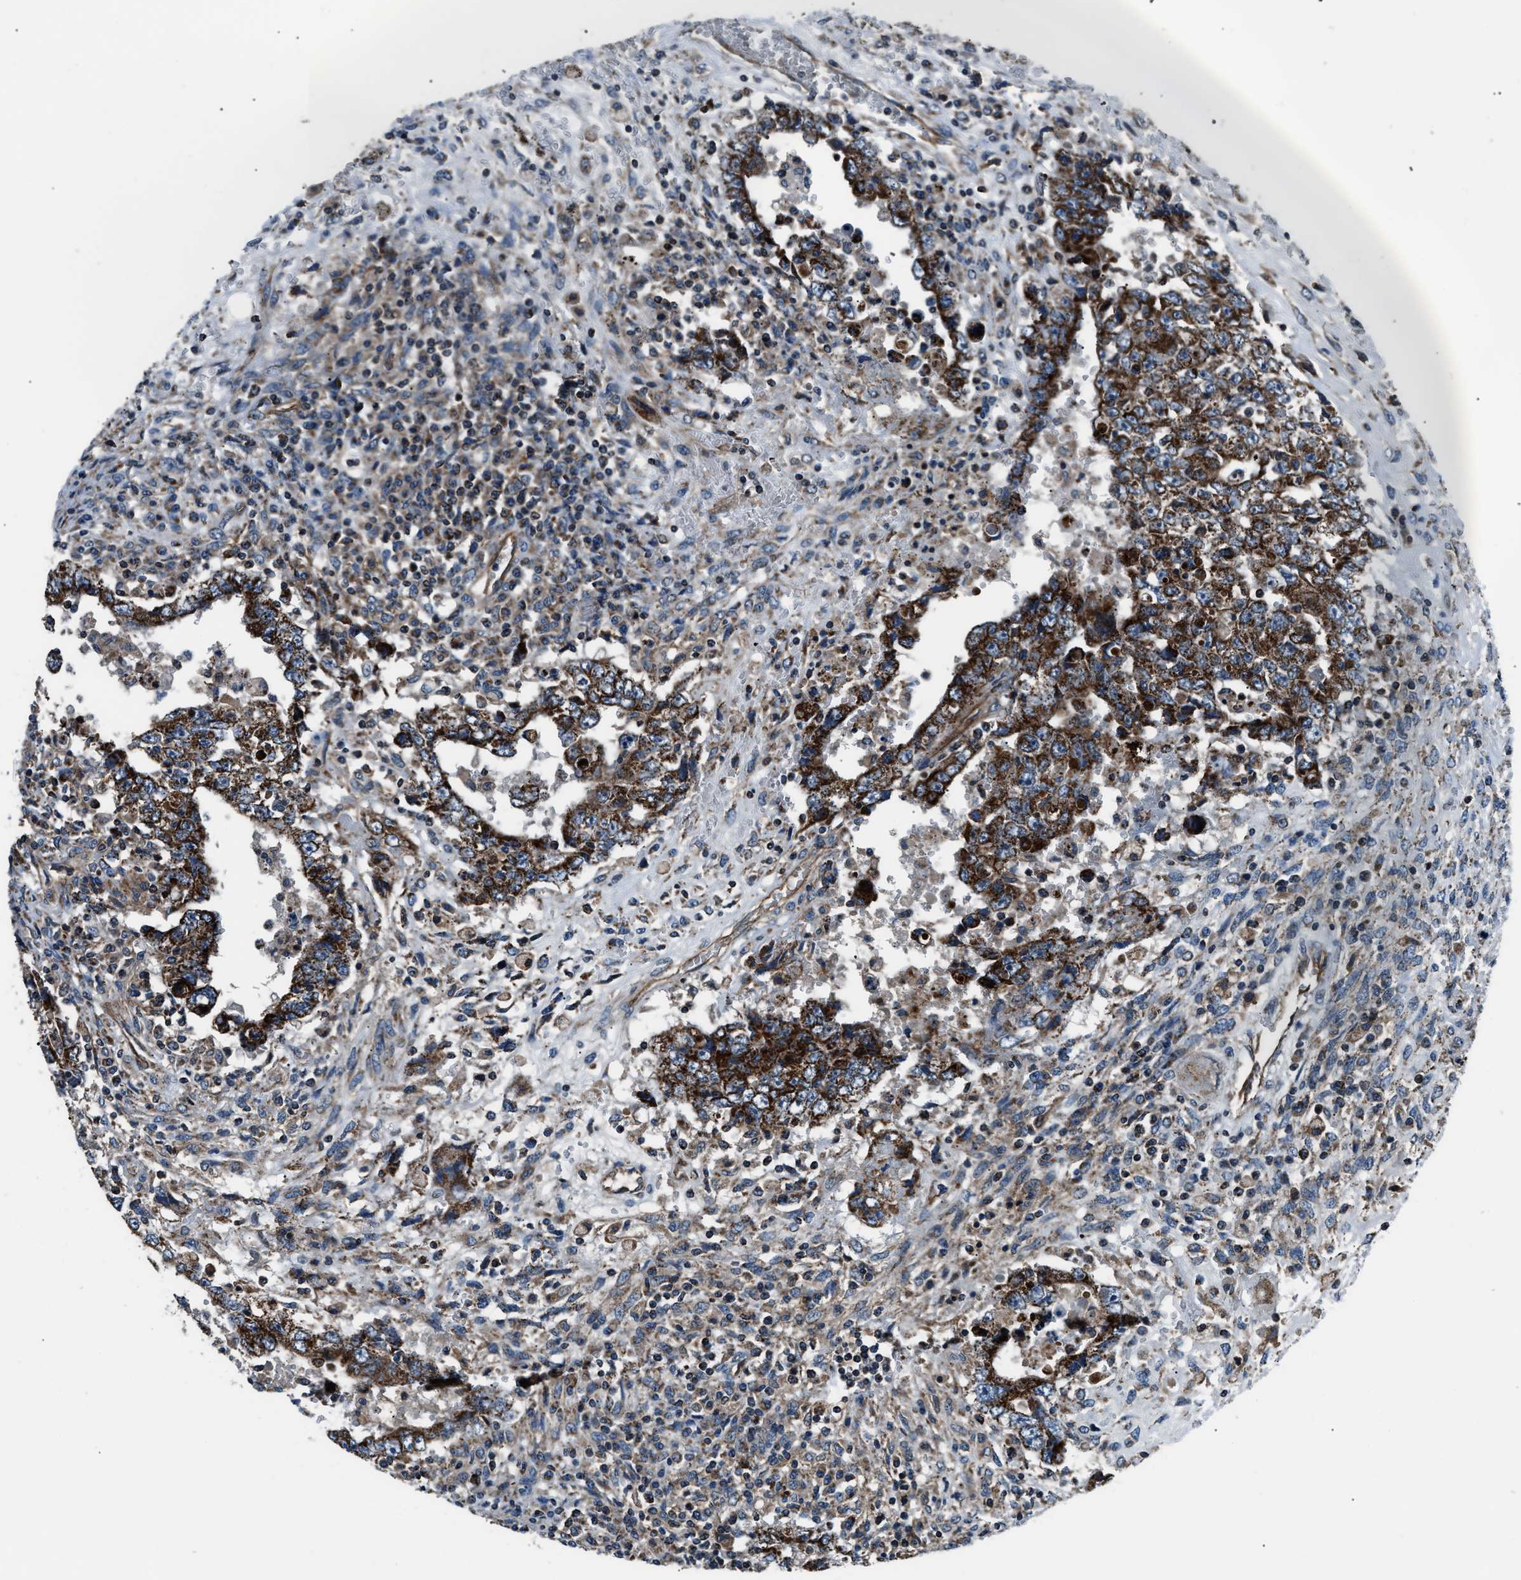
{"staining": {"intensity": "strong", "quantity": ">75%", "location": "cytoplasmic/membranous"}, "tissue": "testis cancer", "cell_type": "Tumor cells", "image_type": "cancer", "snomed": [{"axis": "morphology", "description": "Carcinoma, Embryonal, NOS"}, {"axis": "topography", "description": "Testis"}], "caption": "Embryonal carcinoma (testis) stained with a protein marker demonstrates strong staining in tumor cells.", "gene": "GGCT", "patient": {"sex": "male", "age": 26}}